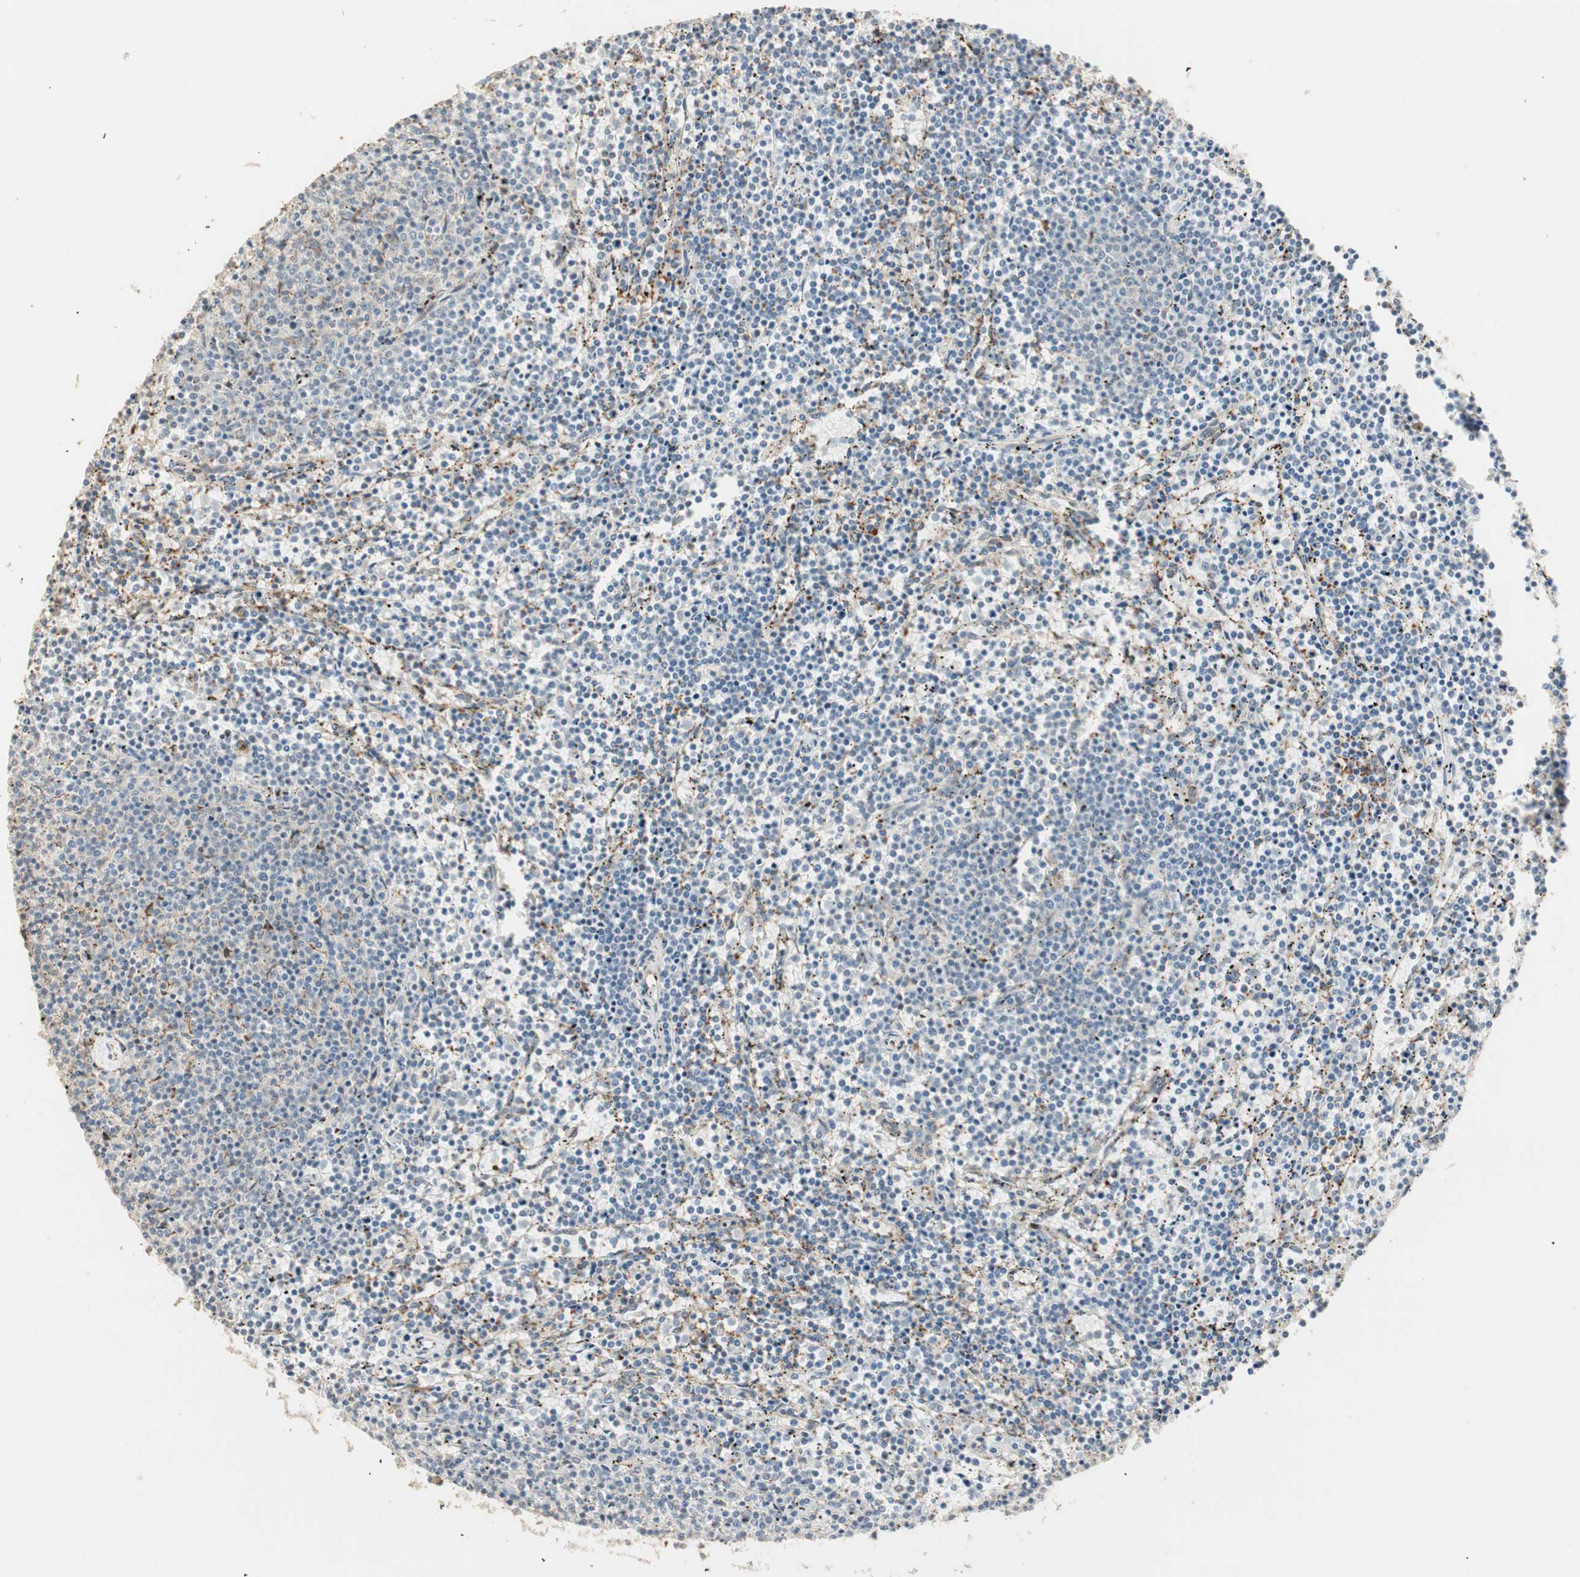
{"staining": {"intensity": "weak", "quantity": "<25%", "location": "cytoplasmic/membranous"}, "tissue": "lymphoma", "cell_type": "Tumor cells", "image_type": "cancer", "snomed": [{"axis": "morphology", "description": "Malignant lymphoma, non-Hodgkin's type, Low grade"}, {"axis": "topography", "description": "Spleen"}], "caption": "A high-resolution image shows immunohistochemistry staining of malignant lymphoma, non-Hodgkin's type (low-grade), which reveals no significant positivity in tumor cells. (DAB (3,3'-diaminobenzidine) IHC, high magnification).", "gene": "TASOR", "patient": {"sex": "female", "age": 50}}